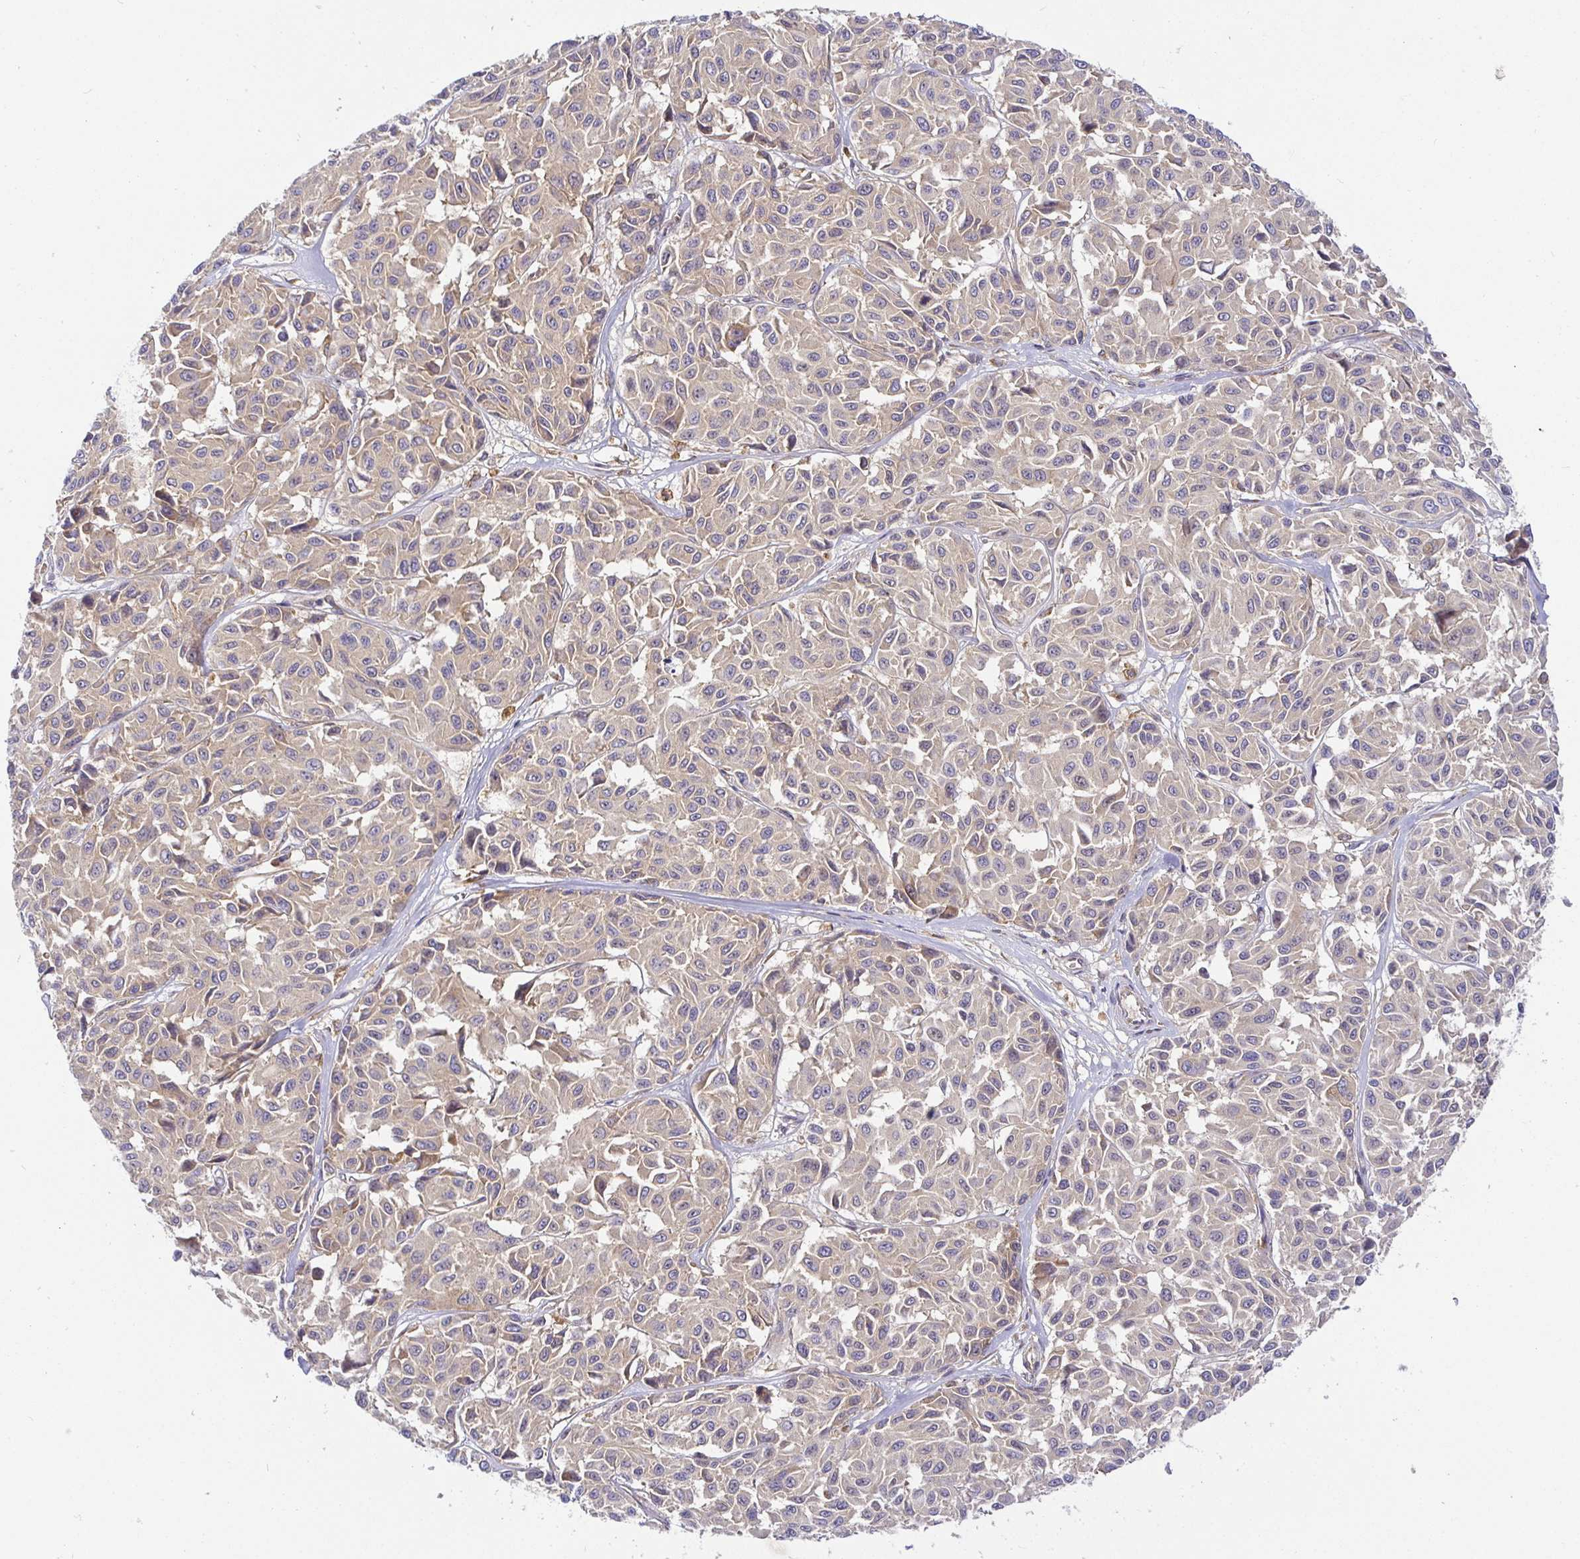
{"staining": {"intensity": "weak", "quantity": ">75%", "location": "cytoplasmic/membranous"}, "tissue": "melanoma", "cell_type": "Tumor cells", "image_type": "cancer", "snomed": [{"axis": "morphology", "description": "Malignant melanoma, NOS"}, {"axis": "topography", "description": "Skin"}], "caption": "IHC of human malignant melanoma displays low levels of weak cytoplasmic/membranous expression in about >75% of tumor cells.", "gene": "SNX8", "patient": {"sex": "female", "age": 66}}